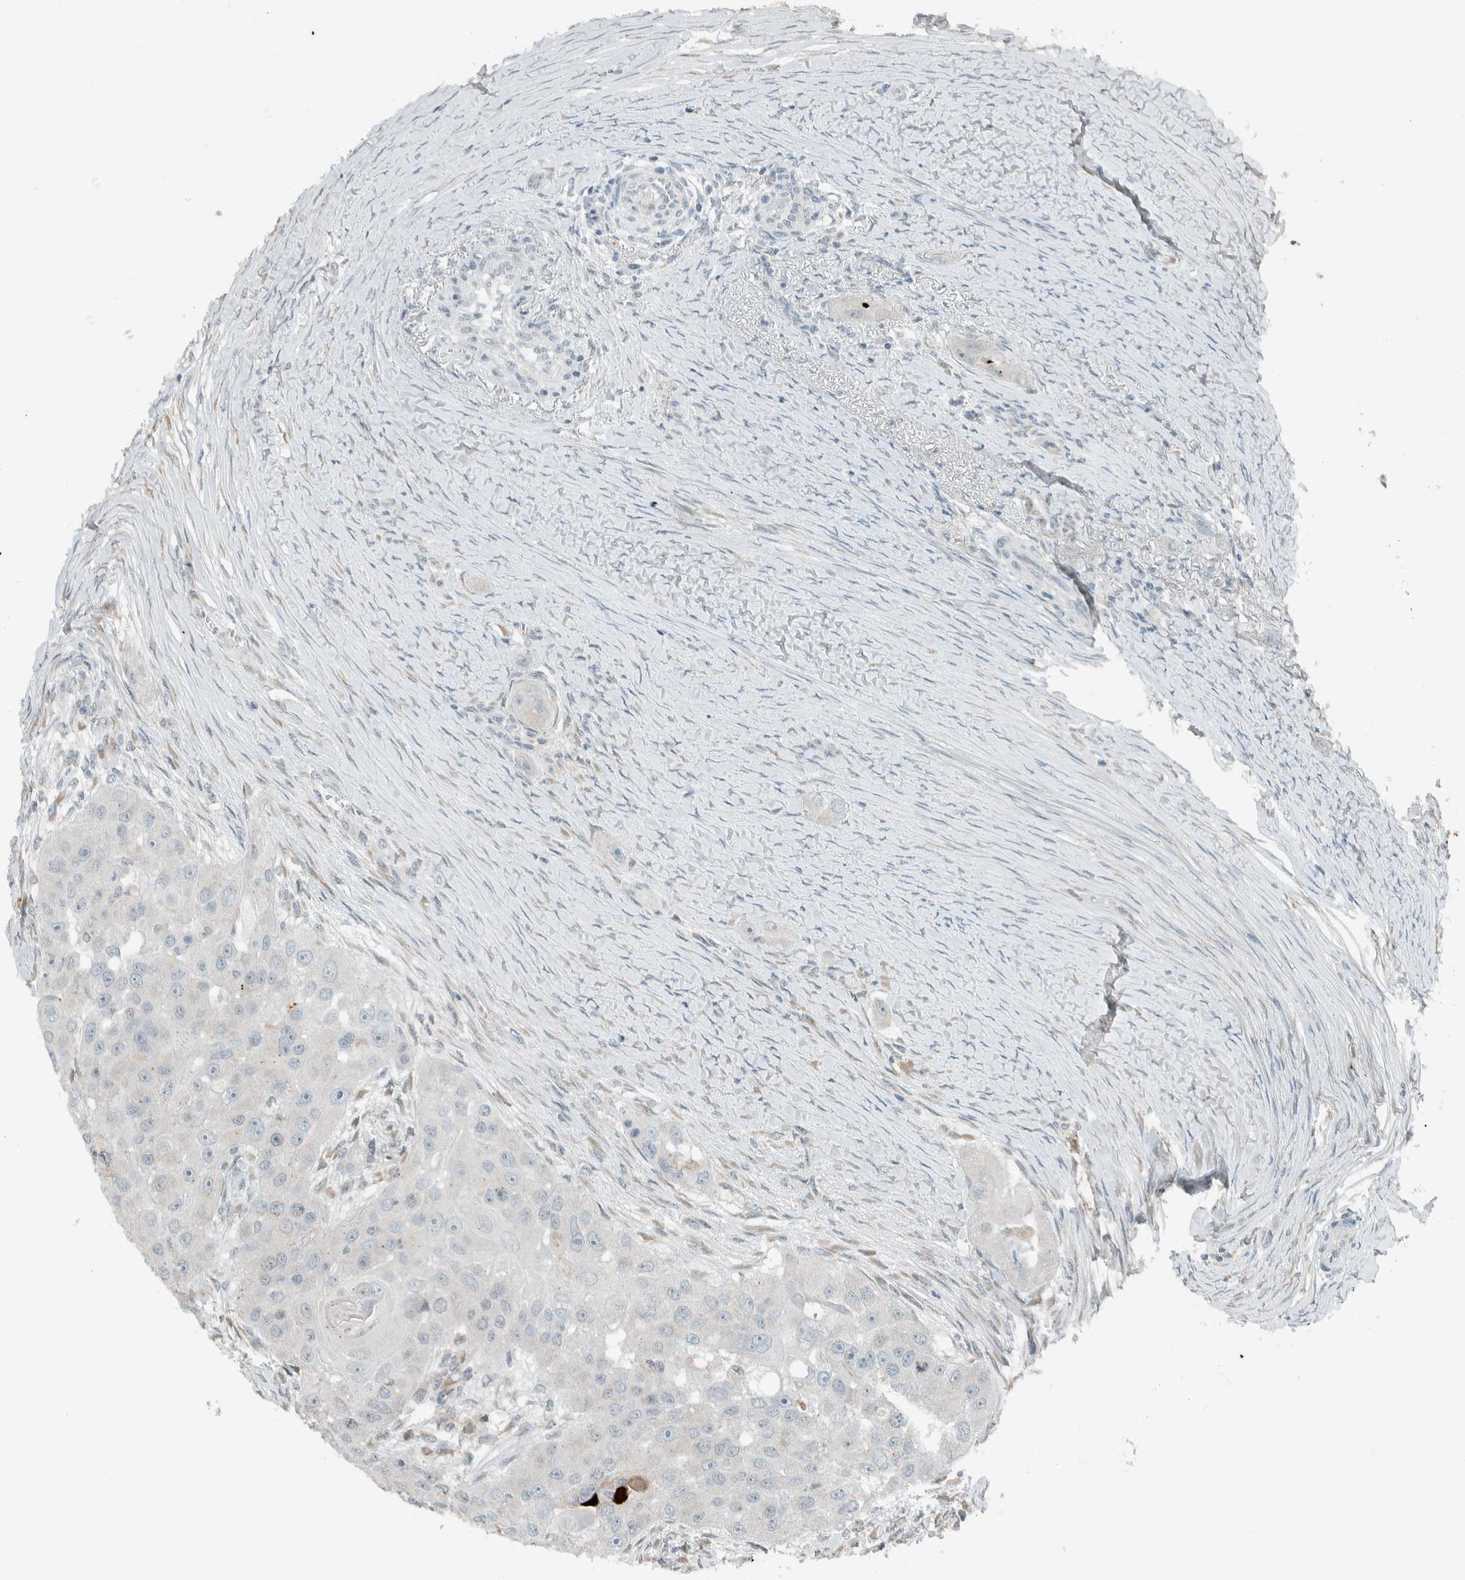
{"staining": {"intensity": "negative", "quantity": "none", "location": "none"}, "tissue": "head and neck cancer", "cell_type": "Tumor cells", "image_type": "cancer", "snomed": [{"axis": "morphology", "description": "Normal tissue, NOS"}, {"axis": "morphology", "description": "Squamous cell carcinoma, NOS"}, {"axis": "topography", "description": "Skeletal muscle"}, {"axis": "topography", "description": "Head-Neck"}], "caption": "An image of squamous cell carcinoma (head and neck) stained for a protein reveals no brown staining in tumor cells.", "gene": "CERCAM", "patient": {"sex": "male", "age": 51}}